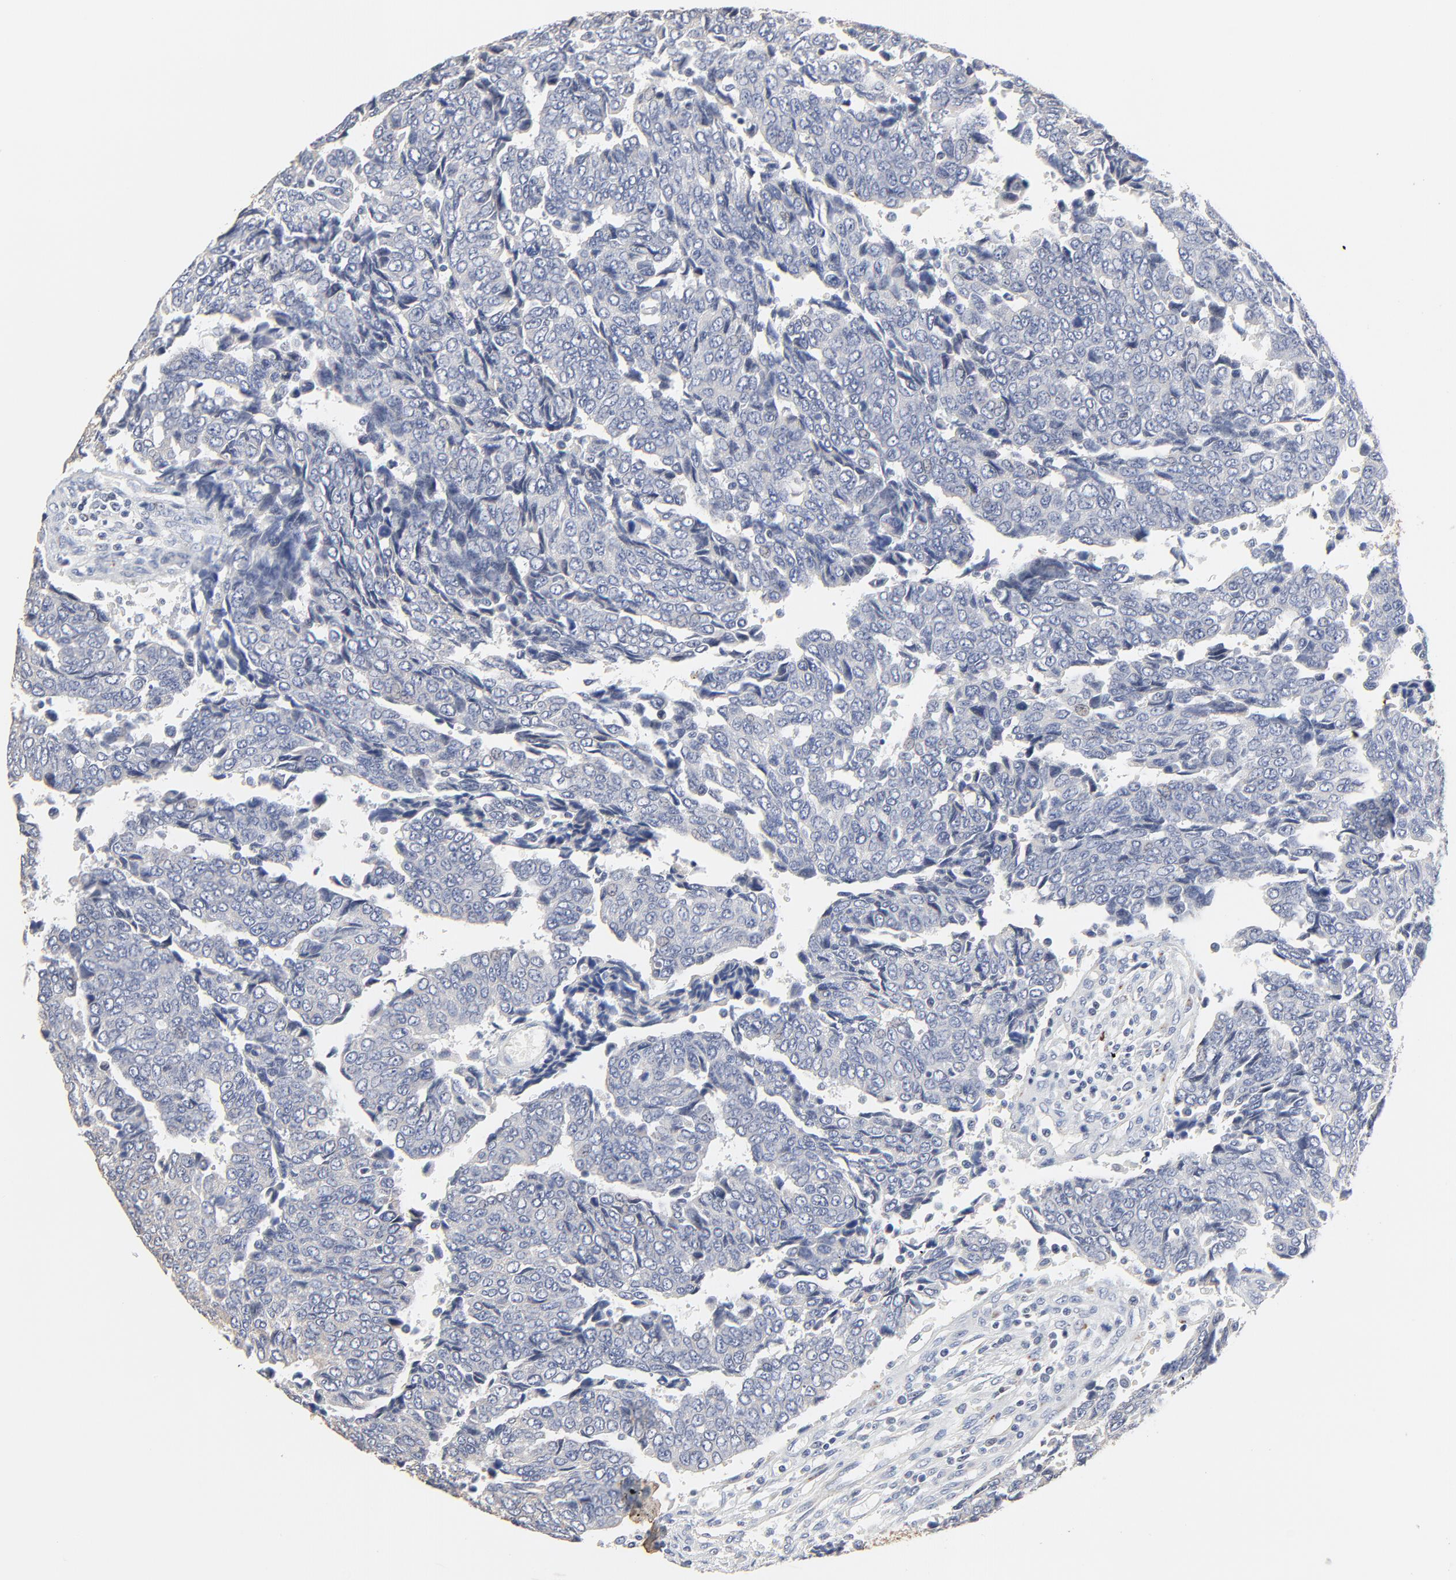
{"staining": {"intensity": "negative", "quantity": "none", "location": "none"}, "tissue": "urothelial cancer", "cell_type": "Tumor cells", "image_type": "cancer", "snomed": [{"axis": "morphology", "description": "Urothelial carcinoma, High grade"}, {"axis": "topography", "description": "Urinary bladder"}], "caption": "An immunohistochemistry (IHC) histopathology image of urothelial cancer is shown. There is no staining in tumor cells of urothelial cancer.", "gene": "LNX1", "patient": {"sex": "male", "age": 86}}